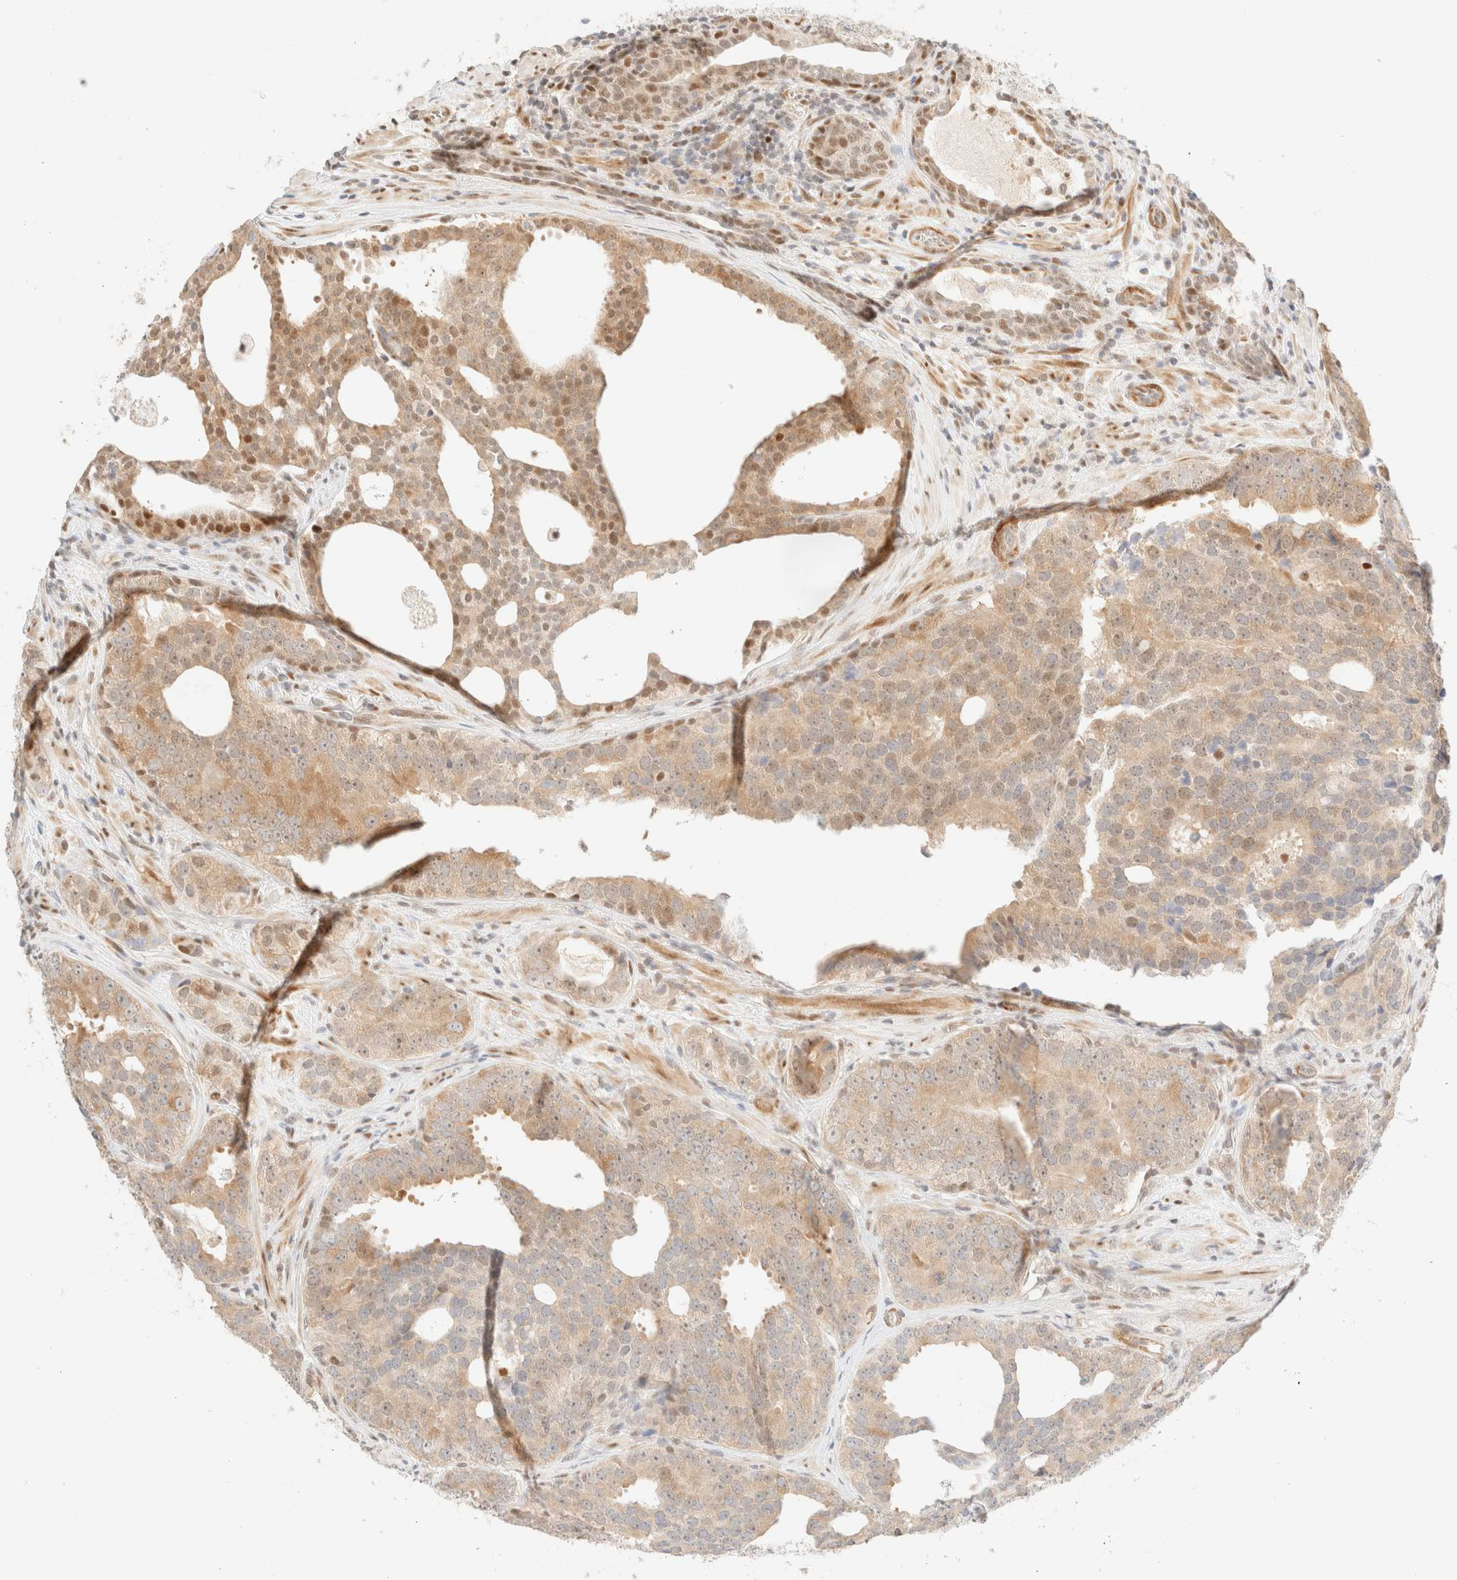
{"staining": {"intensity": "moderate", "quantity": ">75%", "location": "cytoplasmic/membranous,nuclear"}, "tissue": "prostate cancer", "cell_type": "Tumor cells", "image_type": "cancer", "snomed": [{"axis": "morphology", "description": "Adenocarcinoma, High grade"}, {"axis": "topography", "description": "Prostate"}], "caption": "The micrograph reveals staining of adenocarcinoma (high-grade) (prostate), revealing moderate cytoplasmic/membranous and nuclear protein positivity (brown color) within tumor cells. Using DAB (3,3'-diaminobenzidine) (brown) and hematoxylin (blue) stains, captured at high magnification using brightfield microscopy.", "gene": "TSR1", "patient": {"sex": "male", "age": 56}}